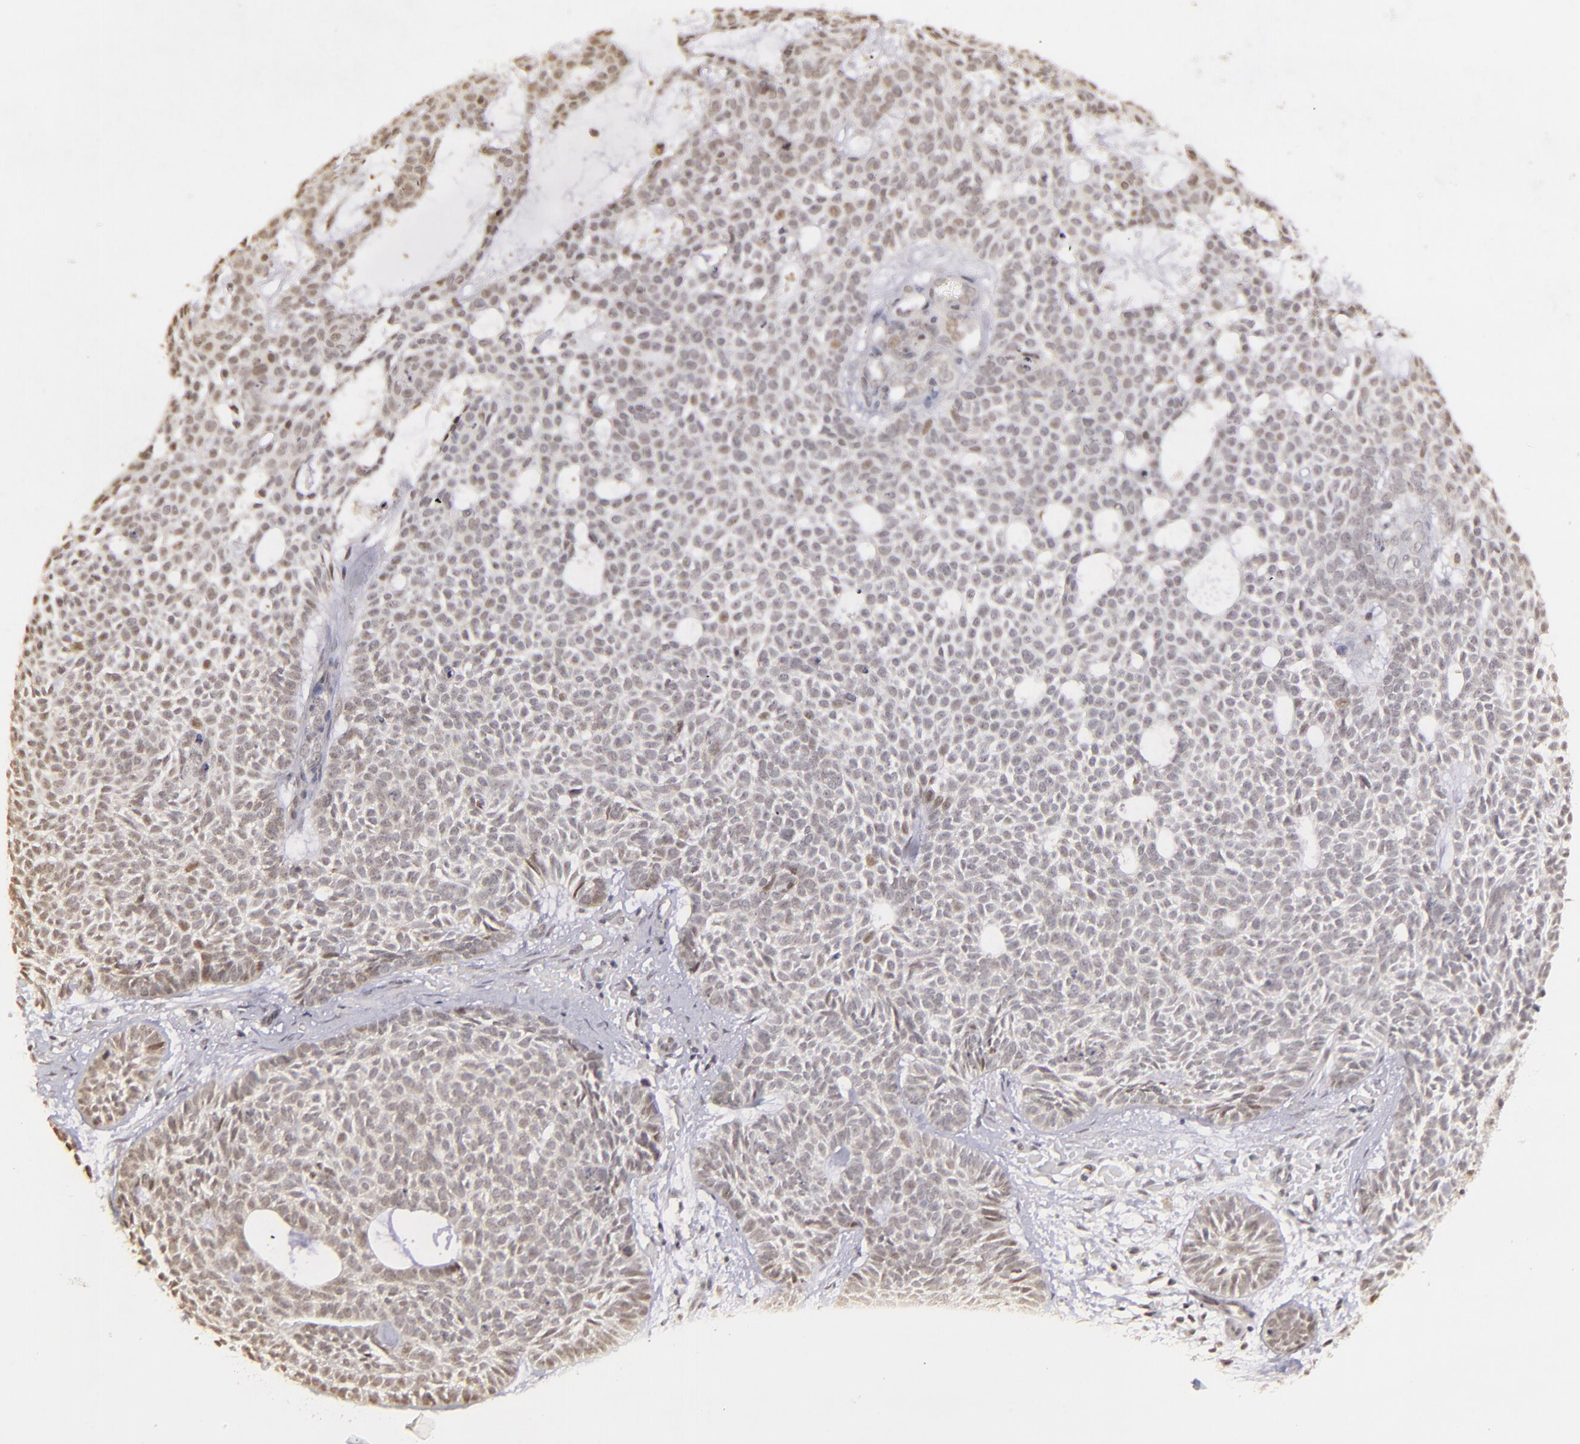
{"staining": {"intensity": "weak", "quantity": "<25%", "location": "nuclear"}, "tissue": "skin cancer", "cell_type": "Tumor cells", "image_type": "cancer", "snomed": [{"axis": "morphology", "description": "Basal cell carcinoma"}, {"axis": "topography", "description": "Skin"}], "caption": "Protein analysis of basal cell carcinoma (skin) exhibits no significant staining in tumor cells. (IHC, brightfield microscopy, high magnification).", "gene": "RARB", "patient": {"sex": "male", "age": 75}}